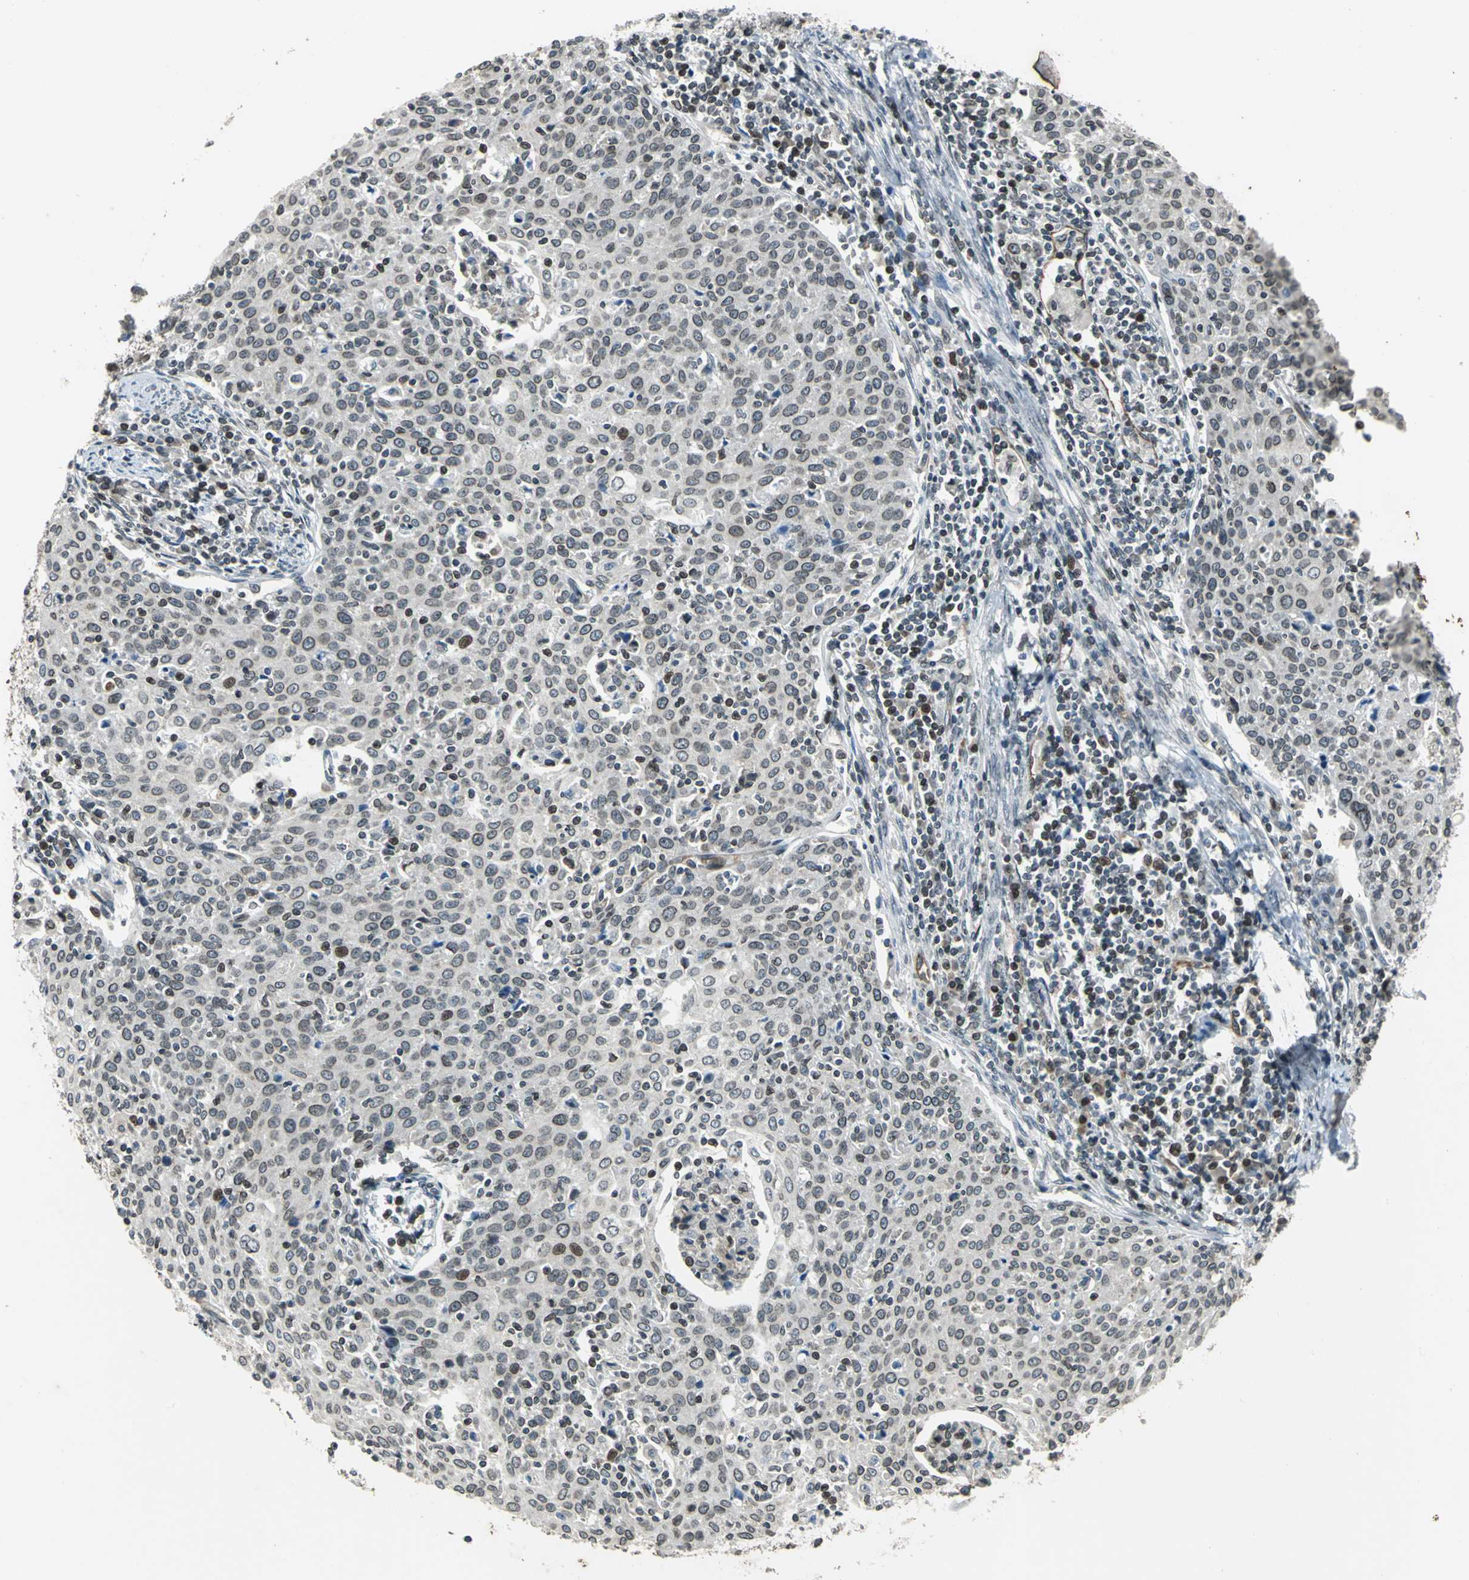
{"staining": {"intensity": "weak", "quantity": "<25%", "location": "cytoplasmic/membranous,nuclear"}, "tissue": "cervical cancer", "cell_type": "Tumor cells", "image_type": "cancer", "snomed": [{"axis": "morphology", "description": "Squamous cell carcinoma, NOS"}, {"axis": "topography", "description": "Cervix"}], "caption": "Immunohistochemical staining of human cervical squamous cell carcinoma reveals no significant expression in tumor cells.", "gene": "BRIP1", "patient": {"sex": "female", "age": 38}}